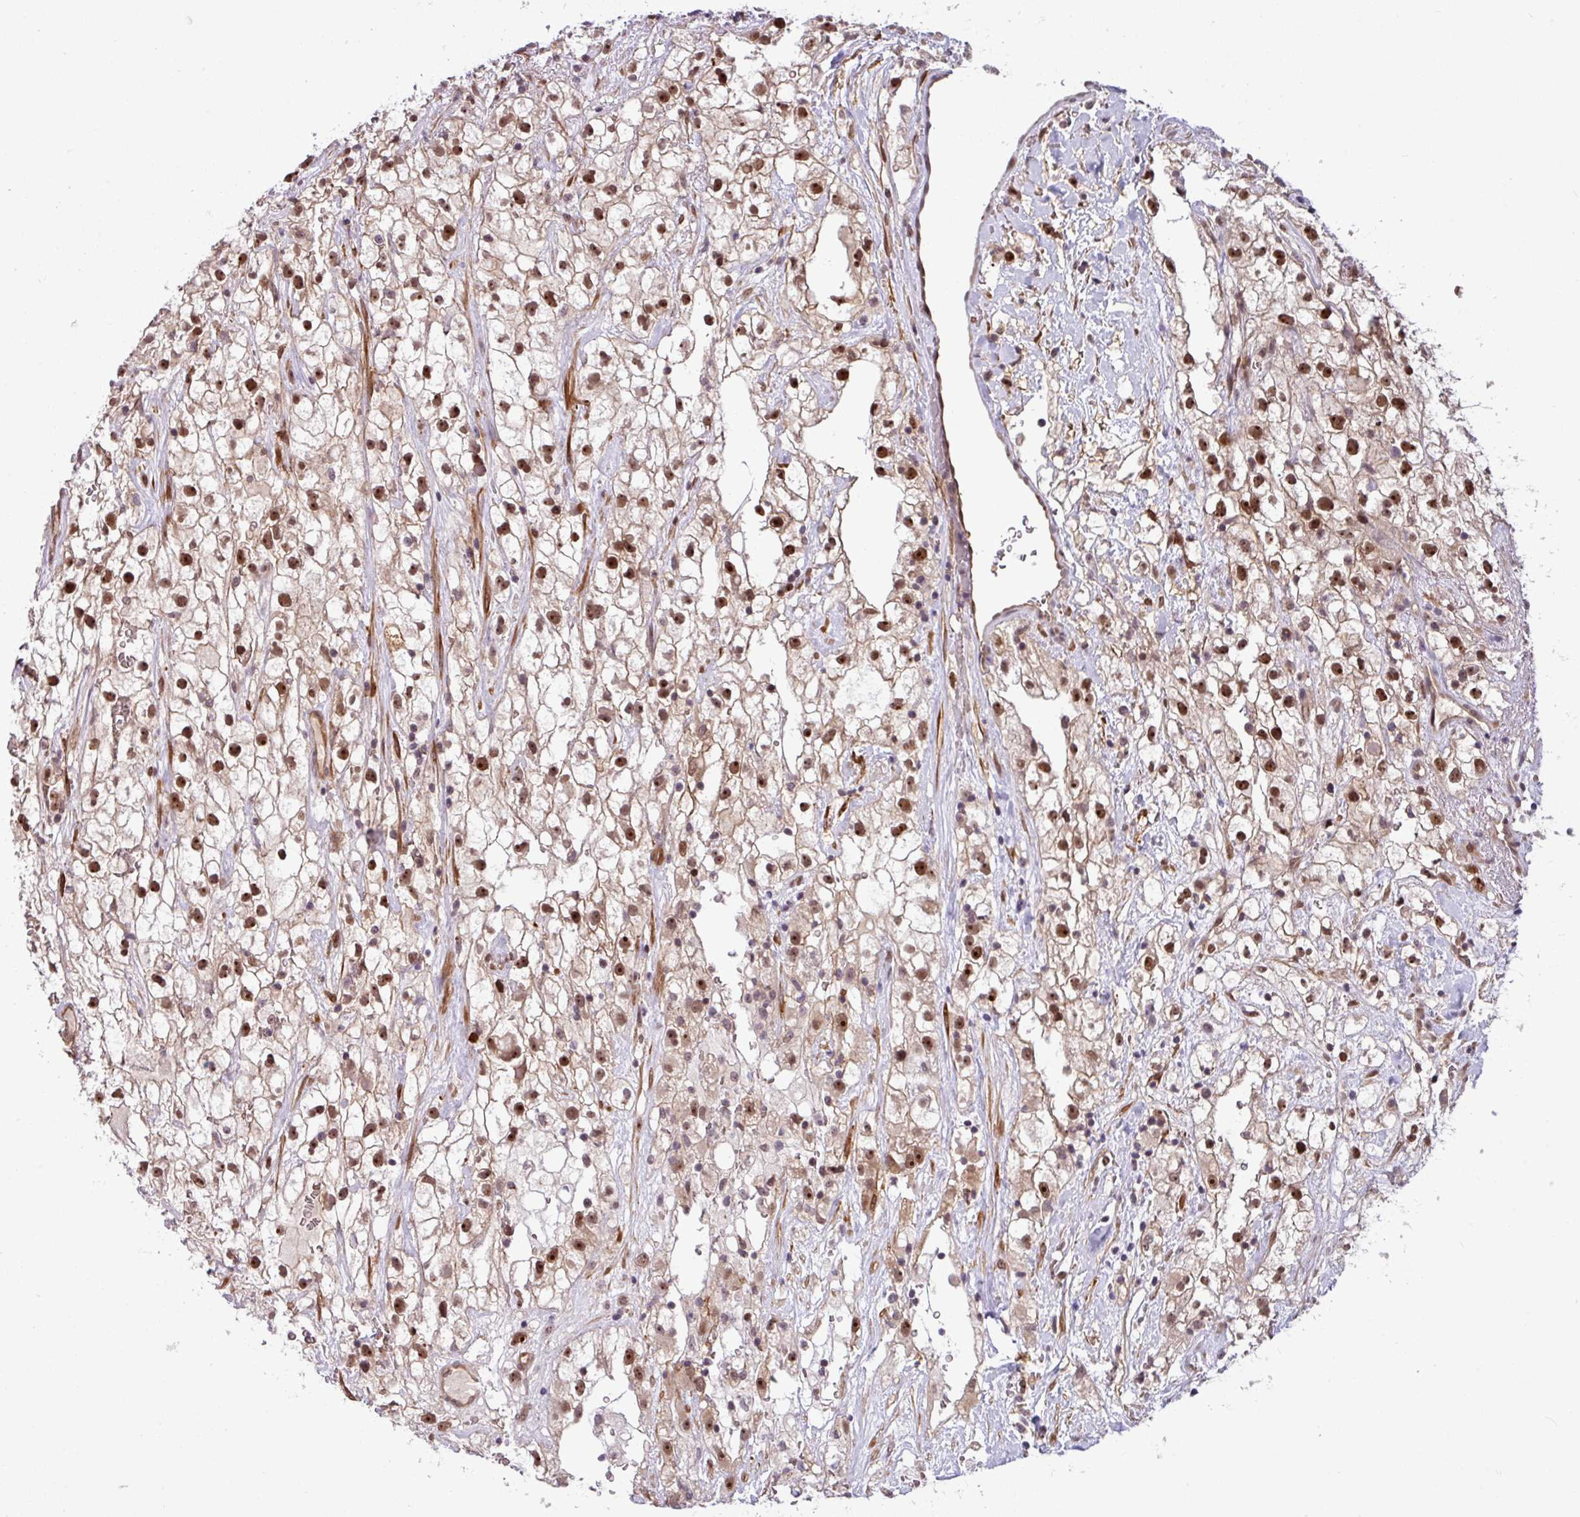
{"staining": {"intensity": "strong", "quantity": ">75%", "location": "nuclear"}, "tissue": "renal cancer", "cell_type": "Tumor cells", "image_type": "cancer", "snomed": [{"axis": "morphology", "description": "Adenocarcinoma, NOS"}, {"axis": "topography", "description": "Kidney"}], "caption": "Strong nuclear staining is seen in about >75% of tumor cells in adenocarcinoma (renal).", "gene": "C7orf50", "patient": {"sex": "male", "age": 59}}